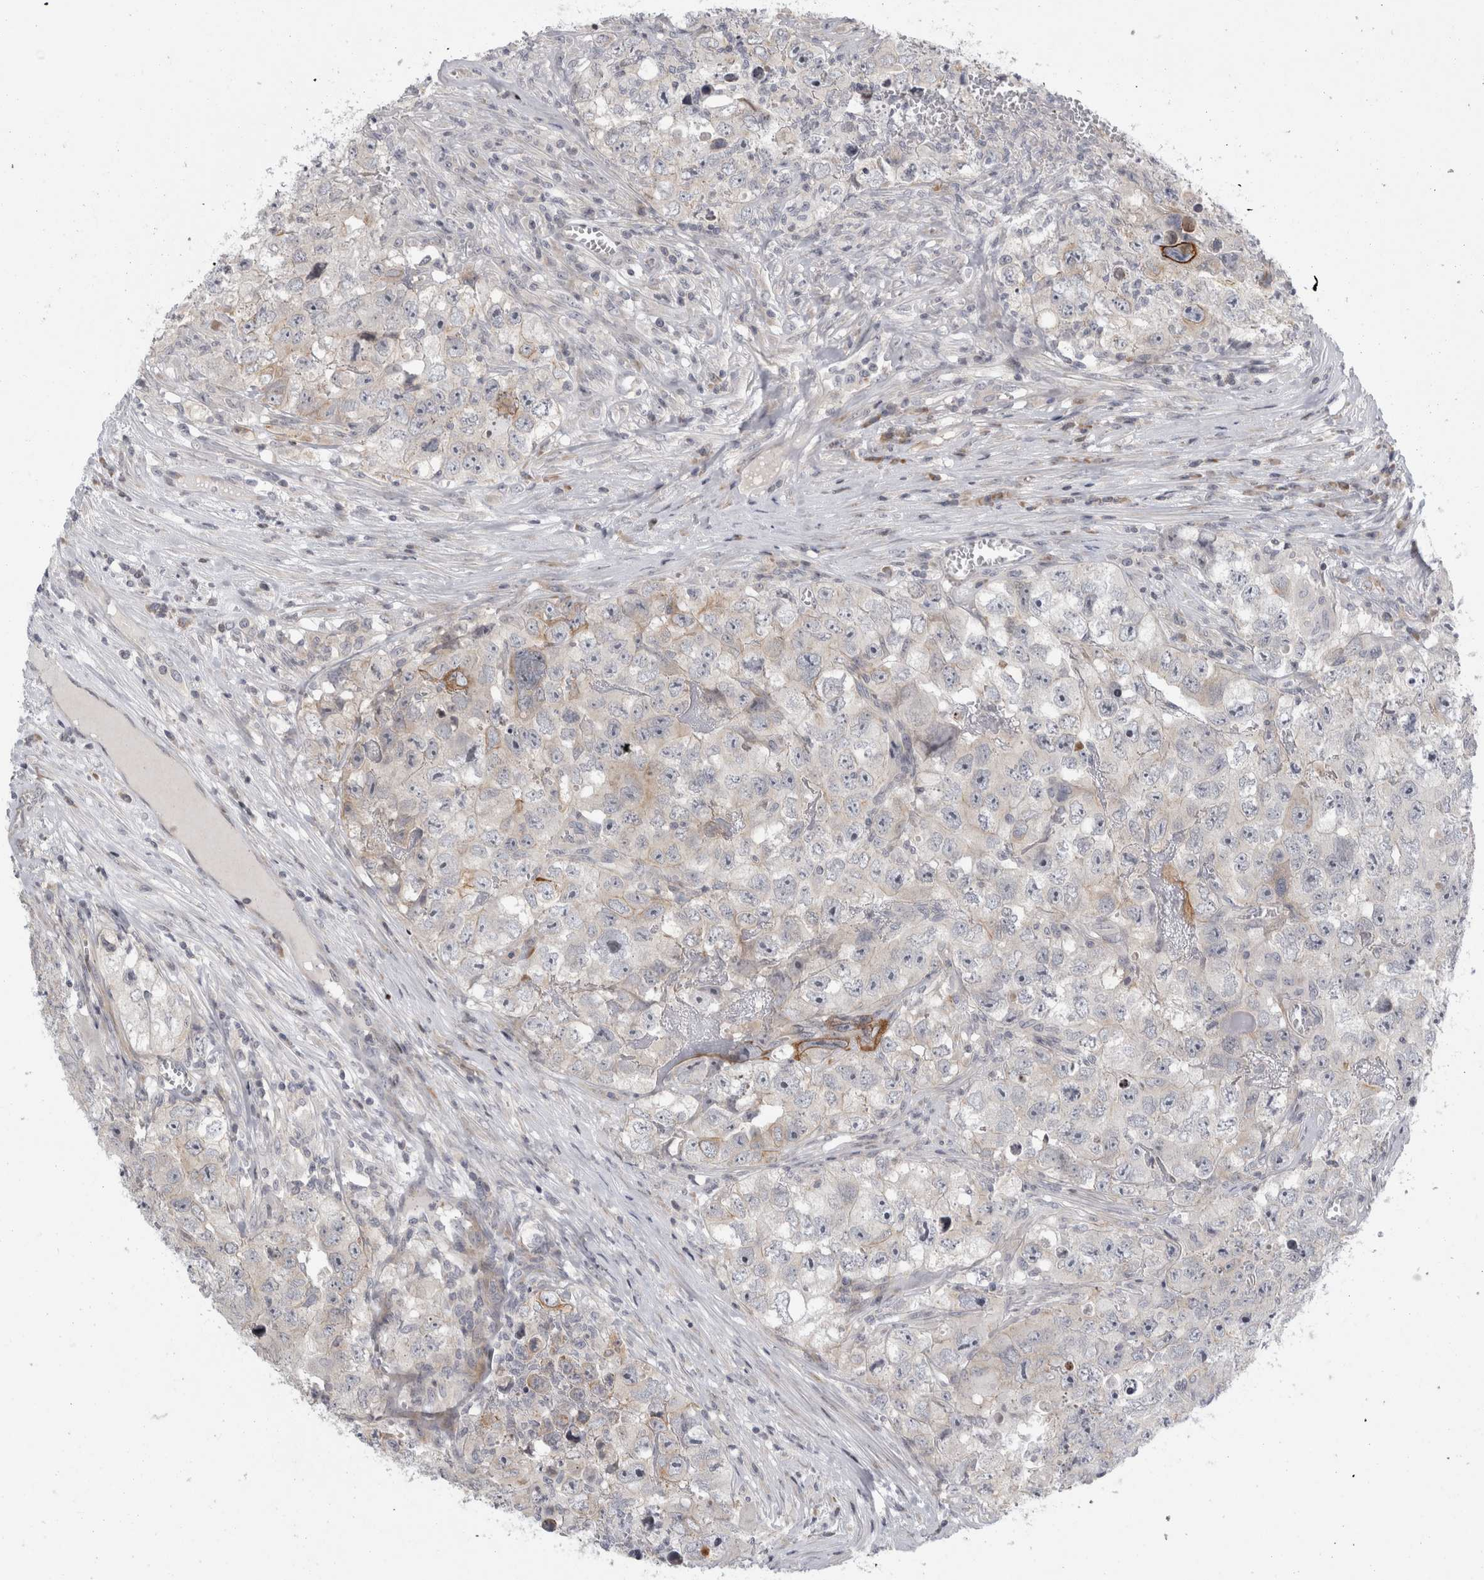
{"staining": {"intensity": "moderate", "quantity": "<25%", "location": "cytoplasmic/membranous"}, "tissue": "testis cancer", "cell_type": "Tumor cells", "image_type": "cancer", "snomed": [{"axis": "morphology", "description": "Seminoma, NOS"}, {"axis": "morphology", "description": "Carcinoma, Embryonal, NOS"}, {"axis": "topography", "description": "Testis"}], "caption": "This image displays testis cancer stained with immunohistochemistry to label a protein in brown. The cytoplasmic/membranous of tumor cells show moderate positivity for the protein. Nuclei are counter-stained blue.", "gene": "UTP25", "patient": {"sex": "male", "age": 43}}